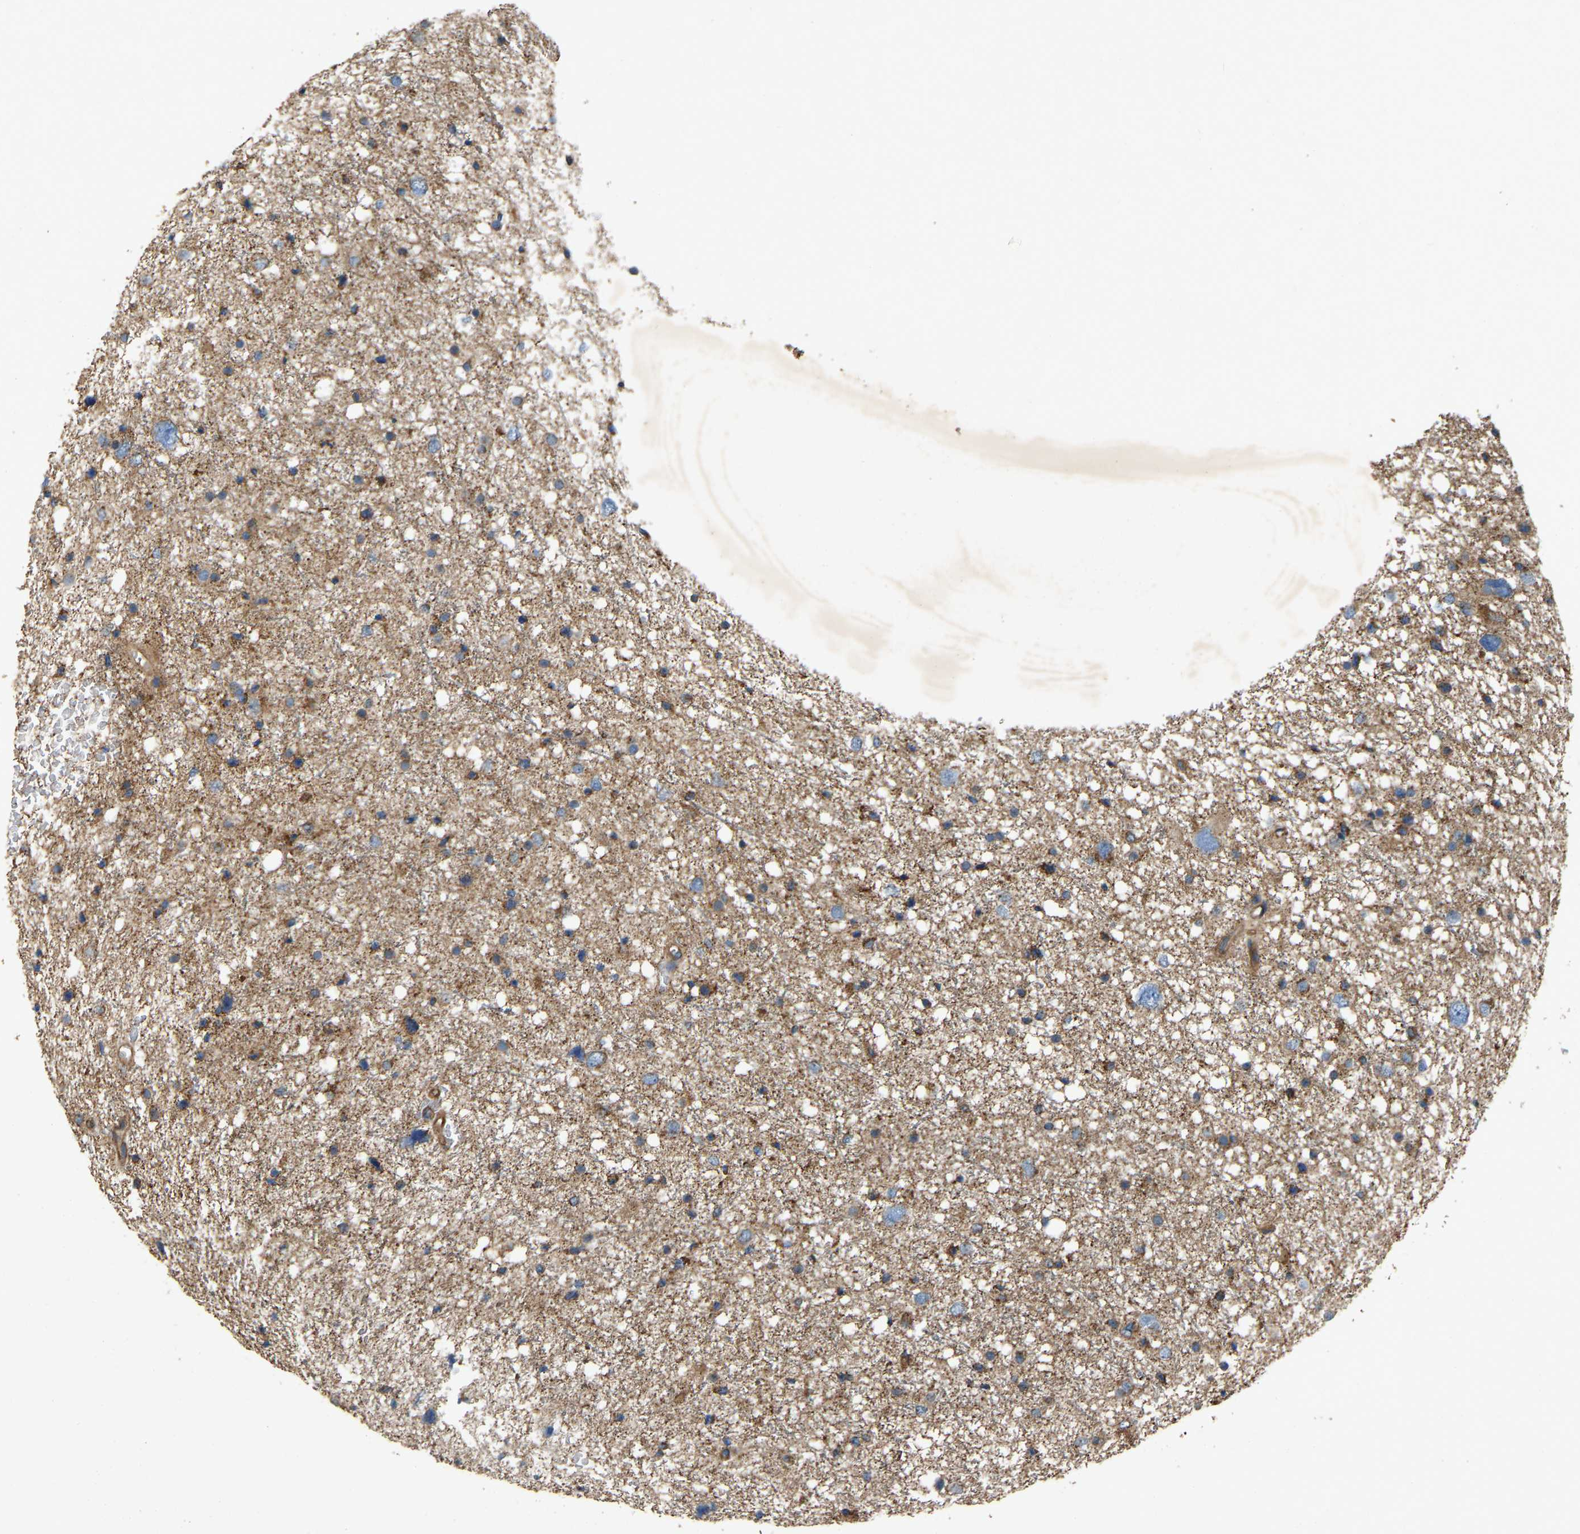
{"staining": {"intensity": "moderate", "quantity": ">75%", "location": "cytoplasmic/membranous"}, "tissue": "glioma", "cell_type": "Tumor cells", "image_type": "cancer", "snomed": [{"axis": "morphology", "description": "Glioma, malignant, Low grade"}, {"axis": "topography", "description": "Brain"}], "caption": "Low-grade glioma (malignant) stained with DAB immunohistochemistry reveals medium levels of moderate cytoplasmic/membranous staining in approximately >75% of tumor cells.", "gene": "SAMD9L", "patient": {"sex": "female", "age": 37}}